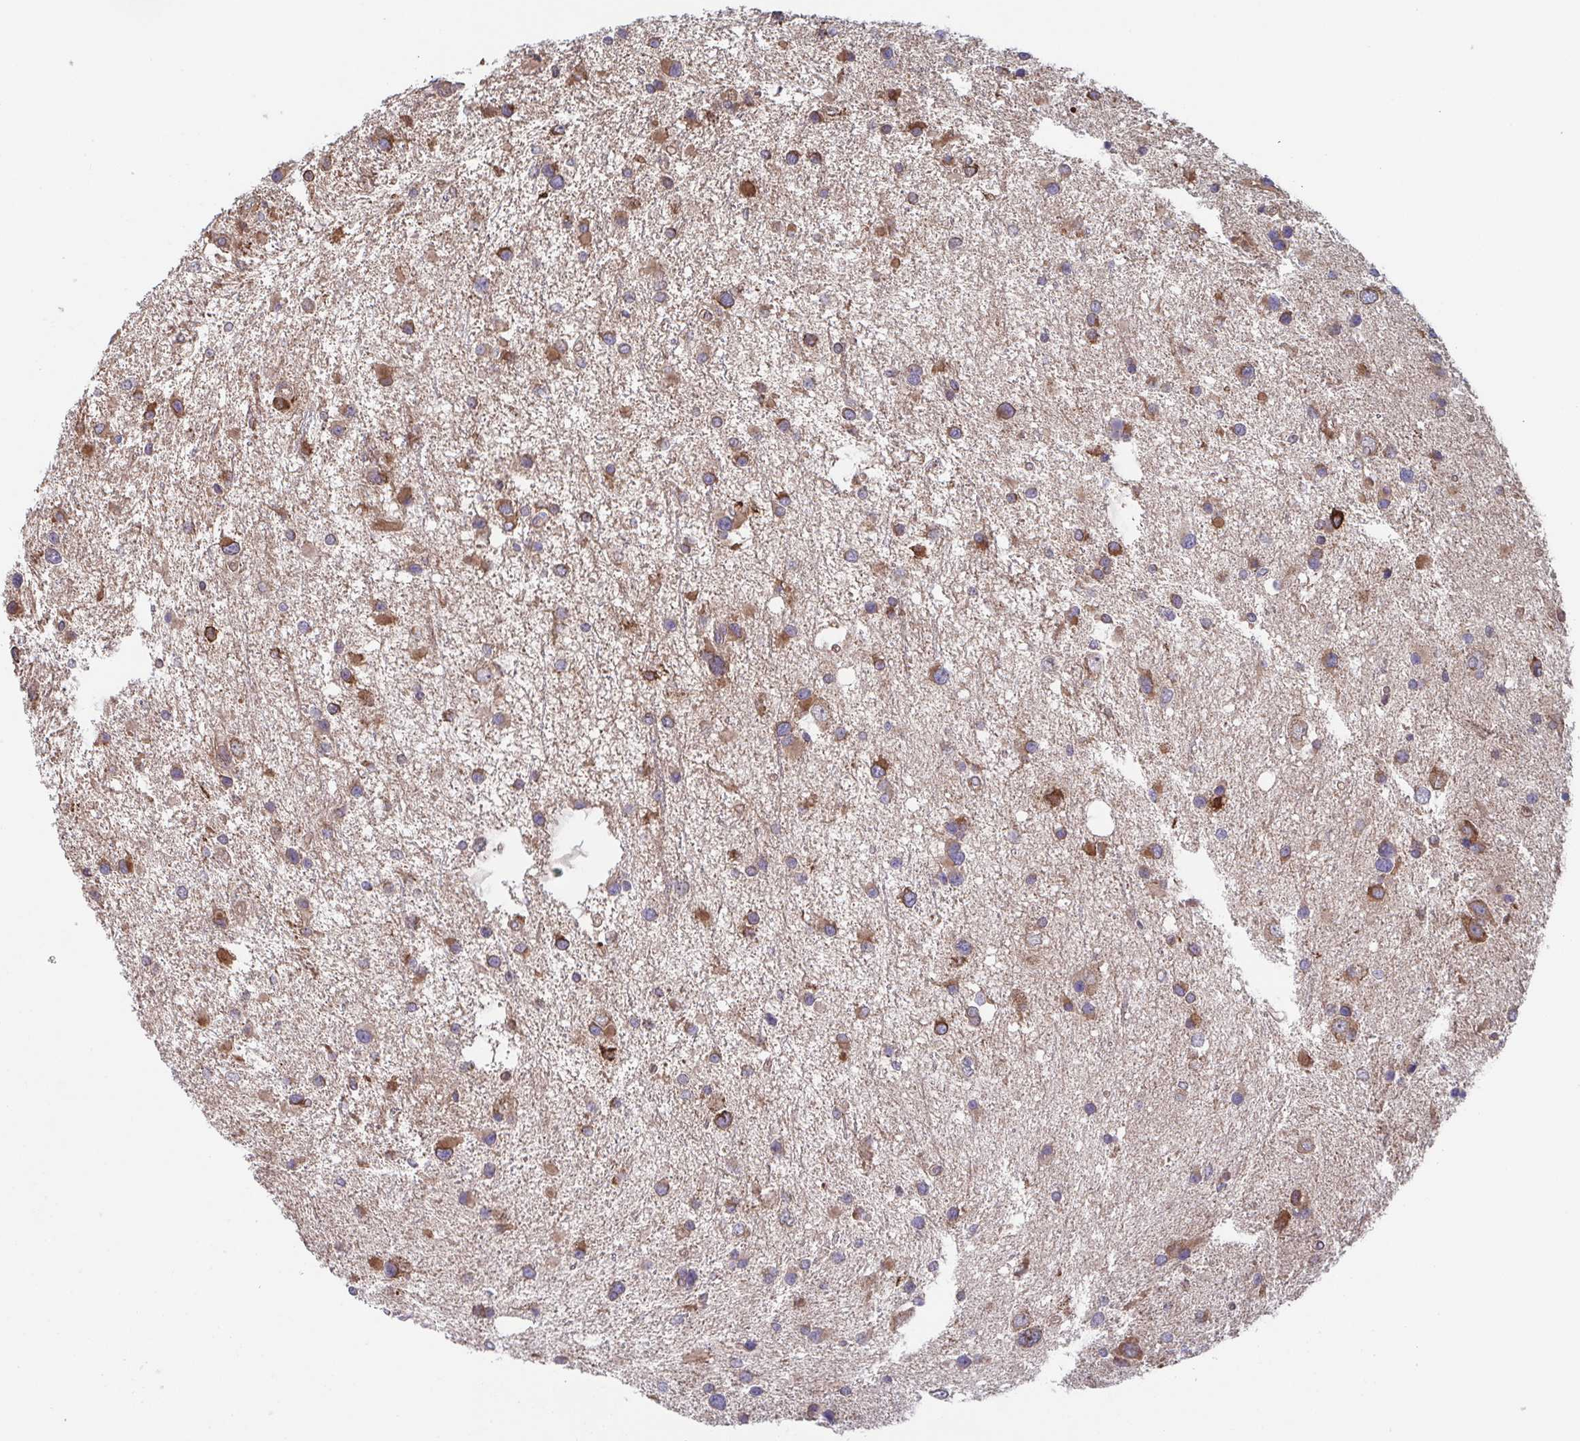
{"staining": {"intensity": "moderate", "quantity": ">75%", "location": "cytoplasmic/membranous"}, "tissue": "glioma", "cell_type": "Tumor cells", "image_type": "cancer", "snomed": [{"axis": "morphology", "description": "Glioma, malignant, Low grade"}, {"axis": "topography", "description": "Brain"}], "caption": "A micrograph showing moderate cytoplasmic/membranous expression in about >75% of tumor cells in glioma, as visualized by brown immunohistochemical staining.", "gene": "COPB1", "patient": {"sex": "female", "age": 32}}